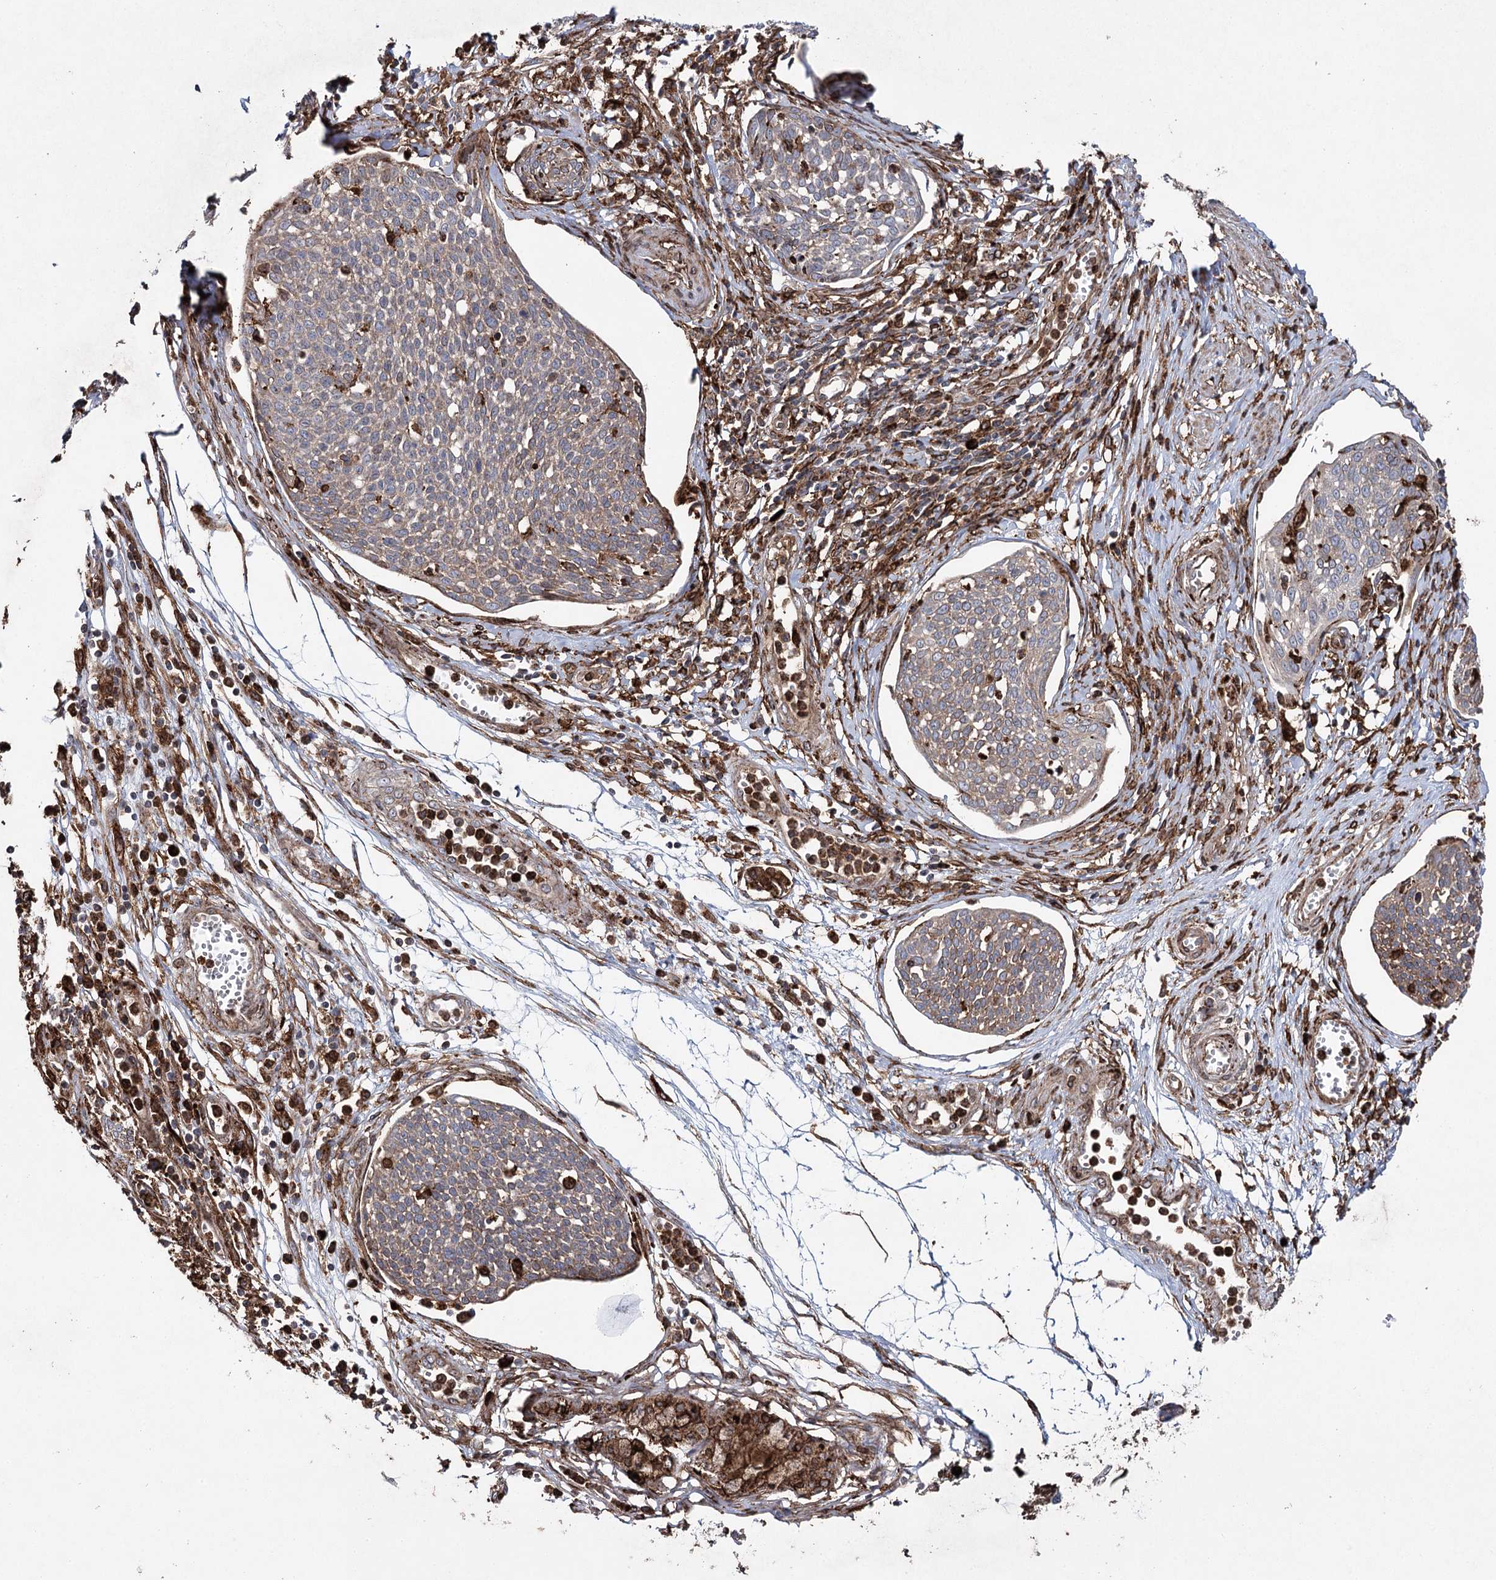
{"staining": {"intensity": "weak", "quantity": ">75%", "location": "cytoplasmic/membranous"}, "tissue": "cervical cancer", "cell_type": "Tumor cells", "image_type": "cancer", "snomed": [{"axis": "morphology", "description": "Squamous cell carcinoma, NOS"}, {"axis": "topography", "description": "Cervix"}], "caption": "Human cervical cancer stained with a protein marker demonstrates weak staining in tumor cells.", "gene": "DCUN1D4", "patient": {"sex": "female", "age": 34}}